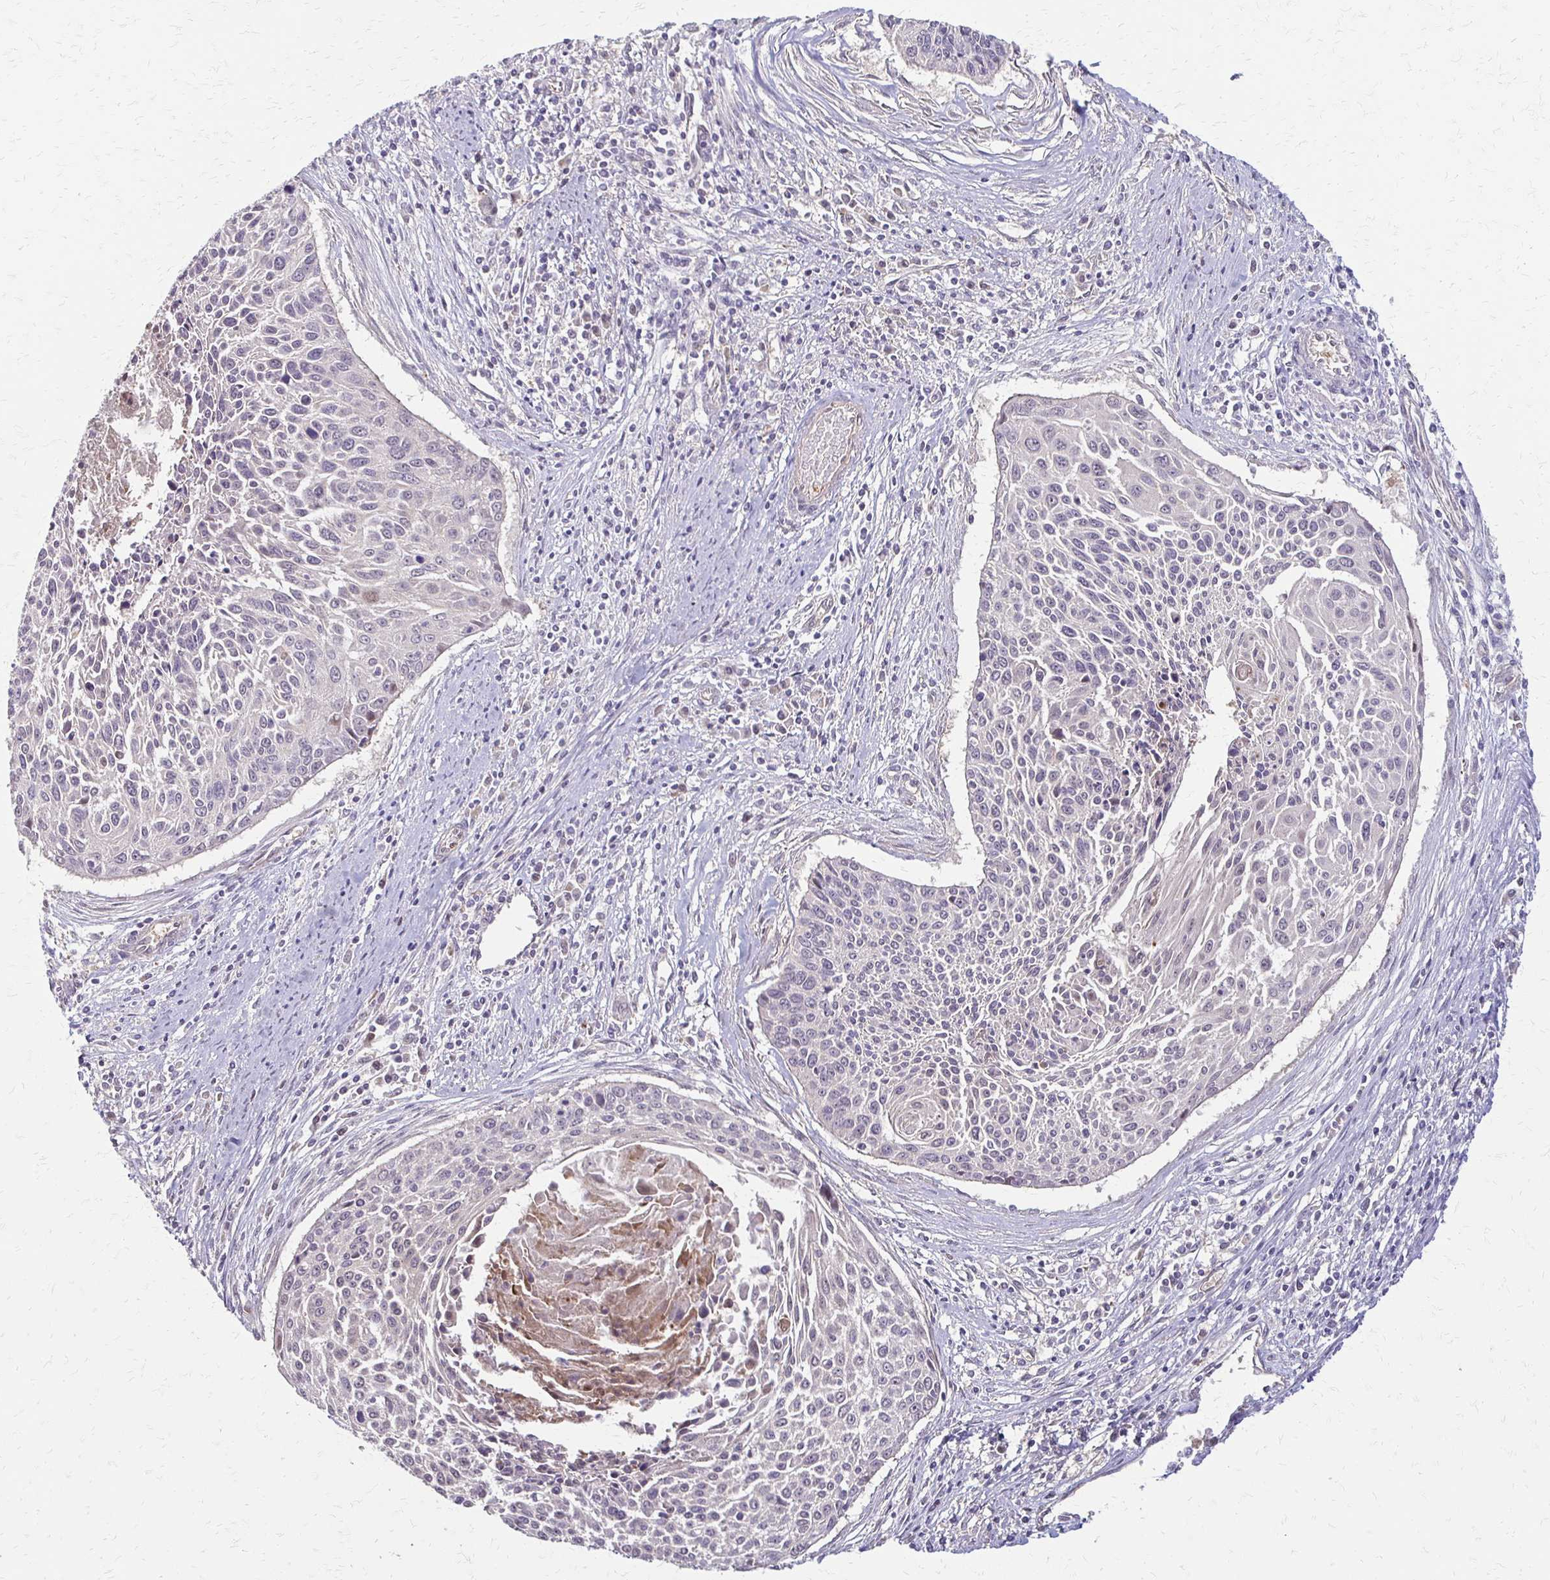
{"staining": {"intensity": "negative", "quantity": "none", "location": "none"}, "tissue": "cervical cancer", "cell_type": "Tumor cells", "image_type": "cancer", "snomed": [{"axis": "morphology", "description": "Squamous cell carcinoma, NOS"}, {"axis": "topography", "description": "Cervix"}], "caption": "Cervical cancer was stained to show a protein in brown. There is no significant positivity in tumor cells.", "gene": "CFL2", "patient": {"sex": "female", "age": 55}}